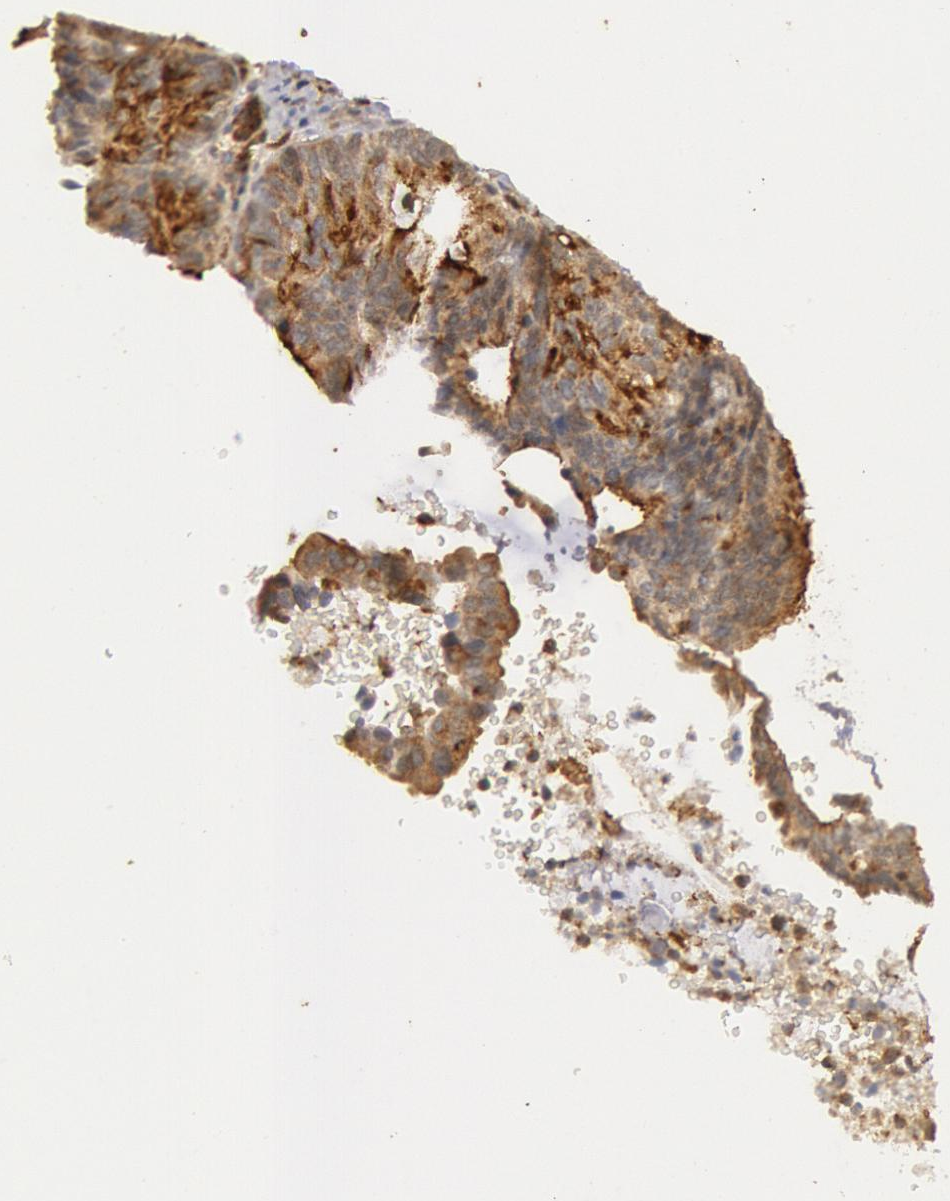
{"staining": {"intensity": "strong", "quantity": ">75%", "location": "cytoplasmic/membranous"}, "tissue": "ovarian cancer", "cell_type": "Tumor cells", "image_type": "cancer", "snomed": [{"axis": "morphology", "description": "Carcinoma, endometroid"}, {"axis": "topography", "description": "Ovary"}], "caption": "Immunohistochemistry (IHC) (DAB) staining of human ovarian endometroid carcinoma shows strong cytoplasmic/membranous protein staining in approximately >75% of tumor cells.", "gene": "PLA2G6", "patient": {"sex": "female", "age": 52}}